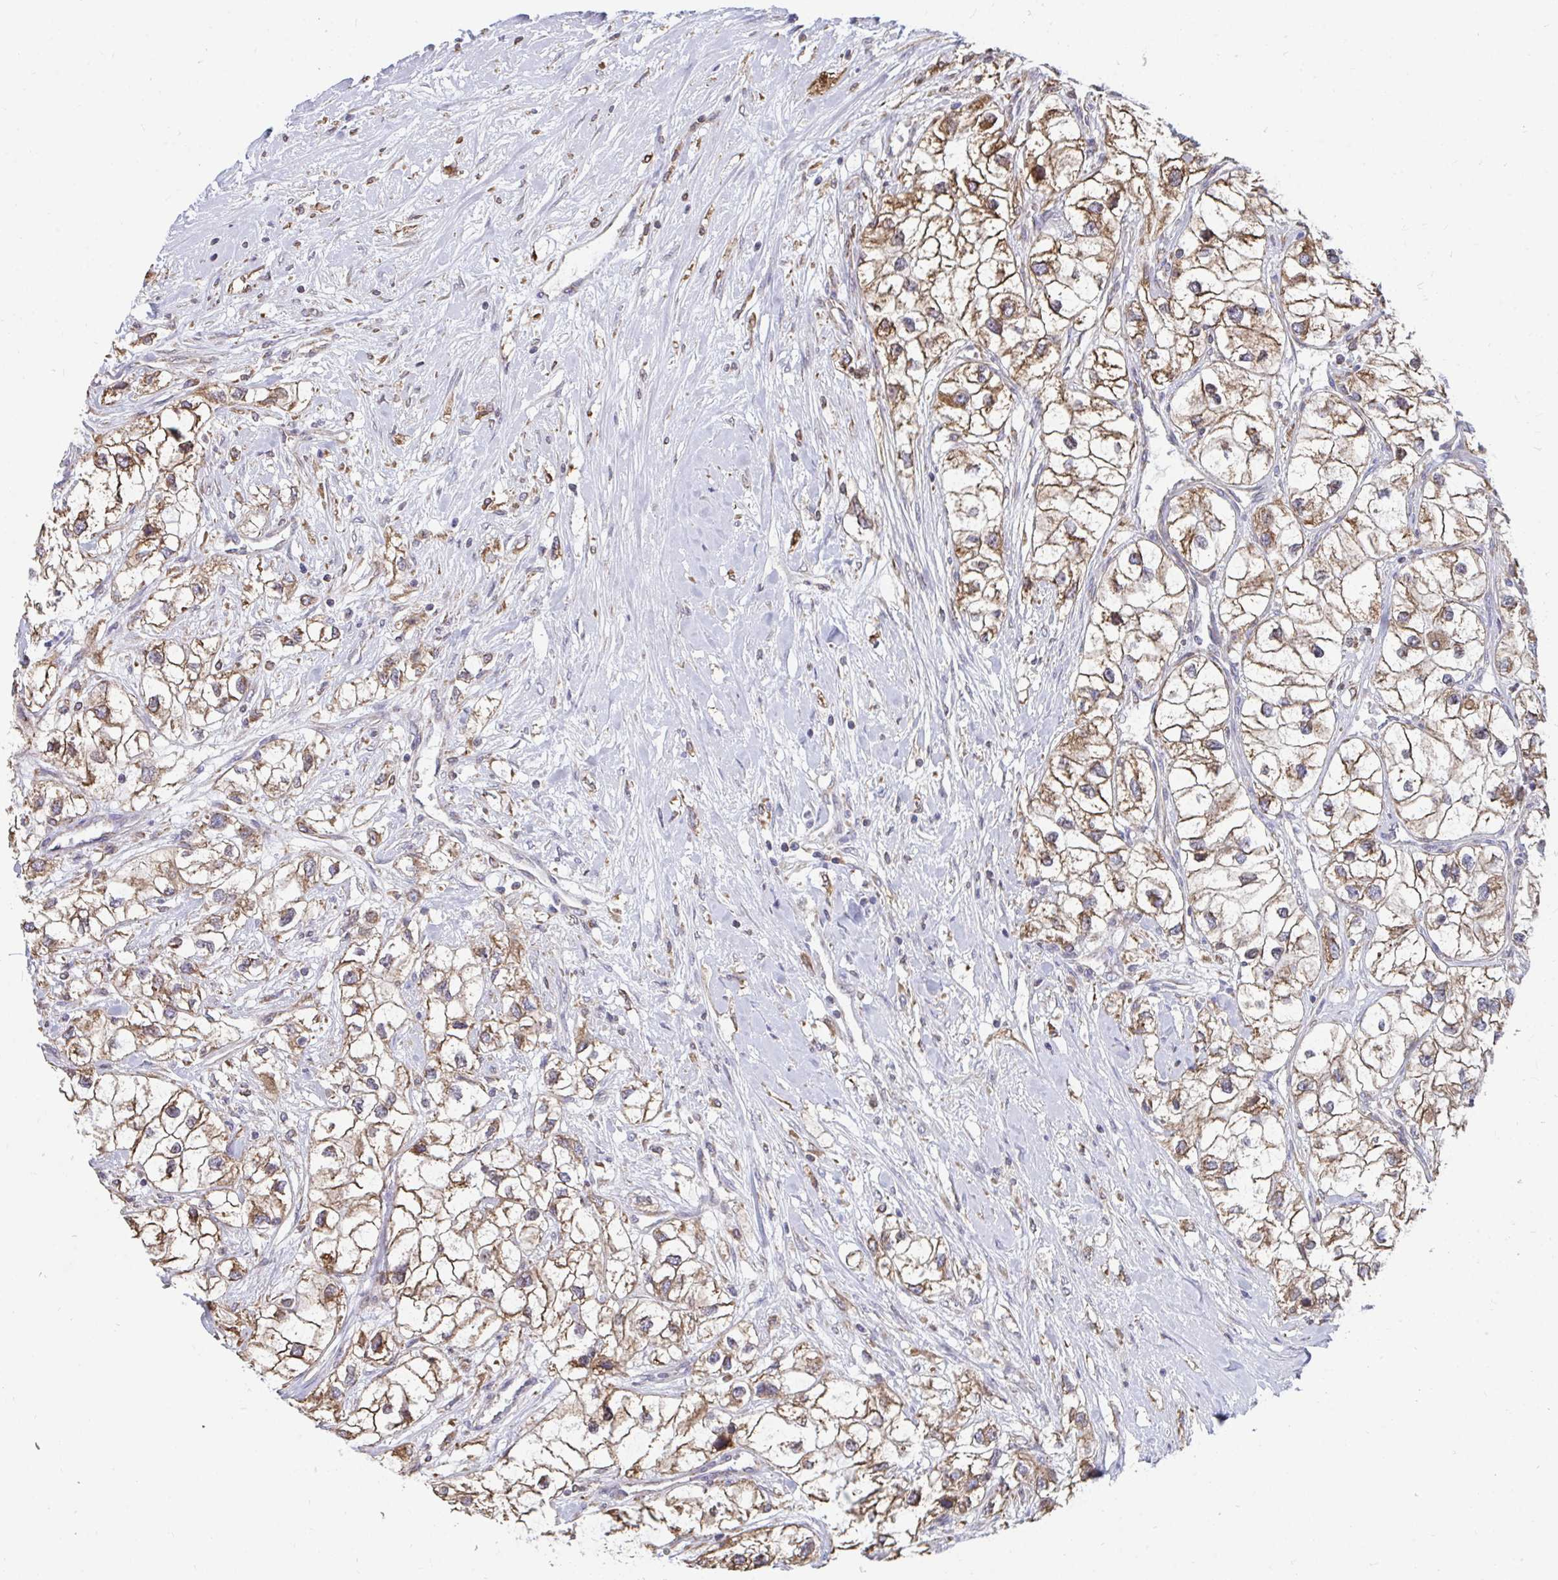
{"staining": {"intensity": "moderate", "quantity": ">75%", "location": "cytoplasmic/membranous"}, "tissue": "renal cancer", "cell_type": "Tumor cells", "image_type": "cancer", "snomed": [{"axis": "morphology", "description": "Adenocarcinoma, NOS"}, {"axis": "topography", "description": "Kidney"}], "caption": "Tumor cells display moderate cytoplasmic/membranous expression in approximately >75% of cells in renal cancer (adenocarcinoma). Nuclei are stained in blue.", "gene": "ELAVL1", "patient": {"sex": "male", "age": 59}}